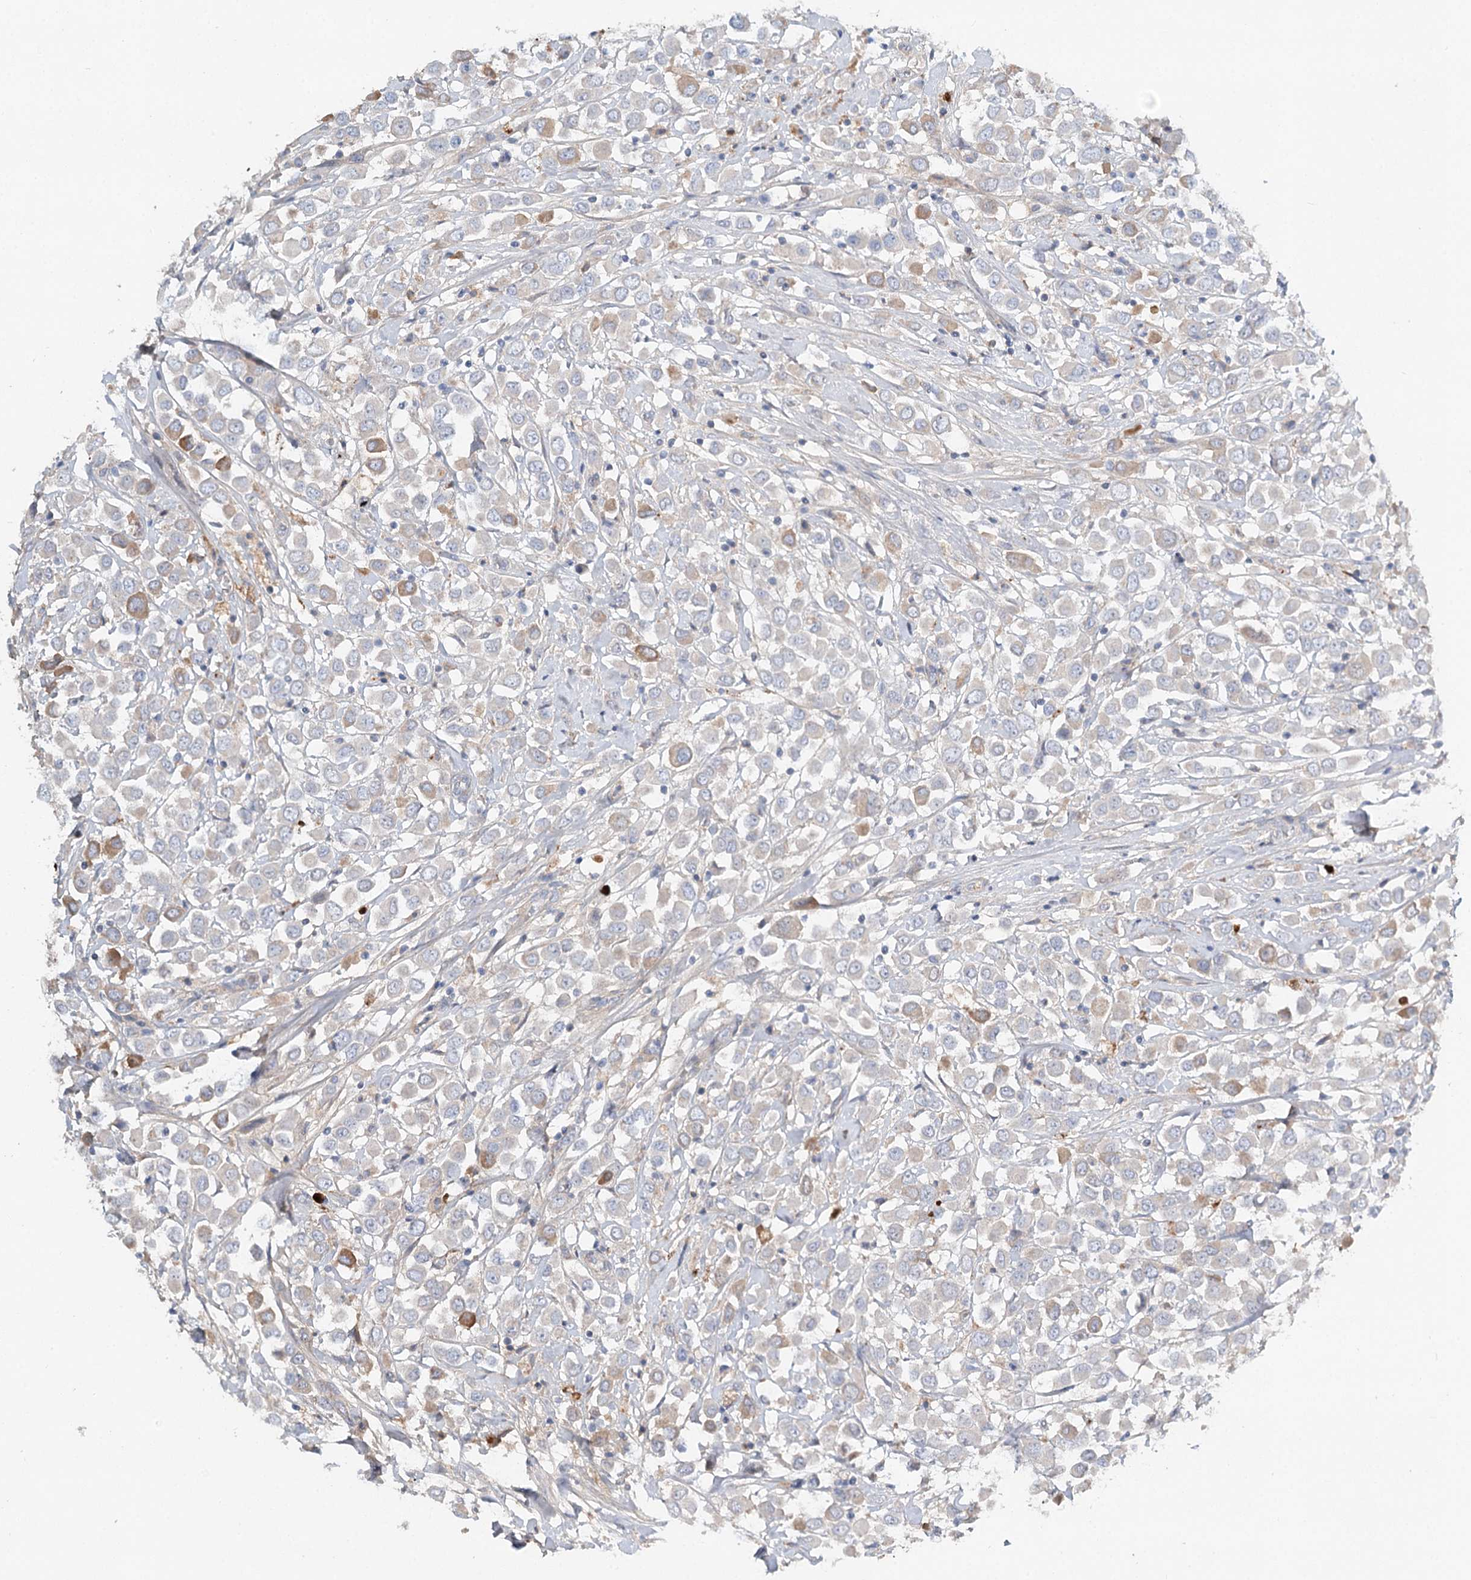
{"staining": {"intensity": "moderate", "quantity": "<25%", "location": "cytoplasmic/membranous"}, "tissue": "breast cancer", "cell_type": "Tumor cells", "image_type": "cancer", "snomed": [{"axis": "morphology", "description": "Duct carcinoma"}, {"axis": "topography", "description": "Breast"}], "caption": "An immunohistochemistry histopathology image of neoplastic tissue is shown. Protein staining in brown labels moderate cytoplasmic/membranous positivity in breast infiltrating ductal carcinoma within tumor cells.", "gene": "ALKBH8", "patient": {"sex": "female", "age": 61}}